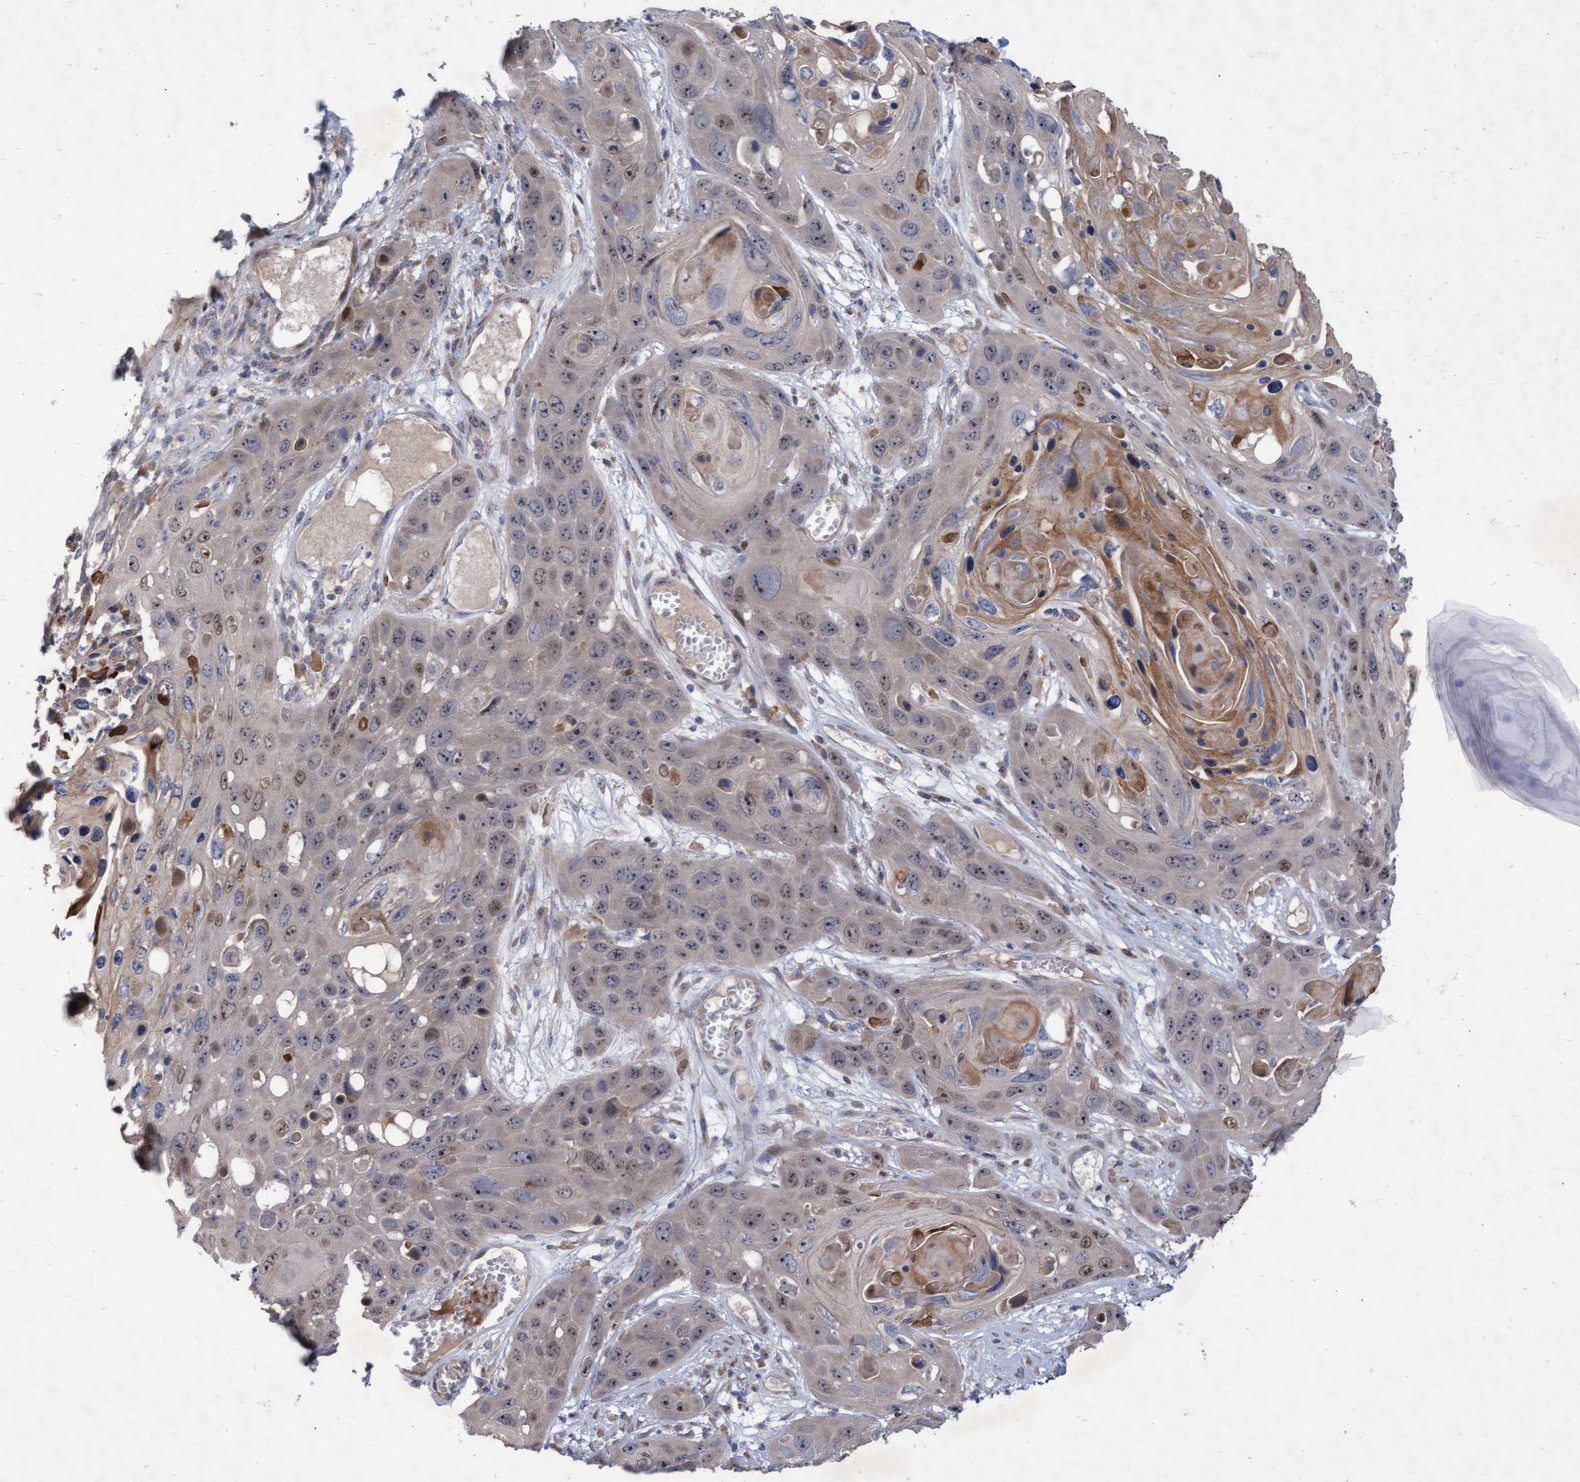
{"staining": {"intensity": "weak", "quantity": "<25%", "location": "nuclear"}, "tissue": "skin cancer", "cell_type": "Tumor cells", "image_type": "cancer", "snomed": [{"axis": "morphology", "description": "Squamous cell carcinoma, NOS"}, {"axis": "topography", "description": "Skin"}], "caption": "IHC histopathology image of human skin cancer stained for a protein (brown), which reveals no staining in tumor cells.", "gene": "ABCF2", "patient": {"sex": "male", "age": 55}}